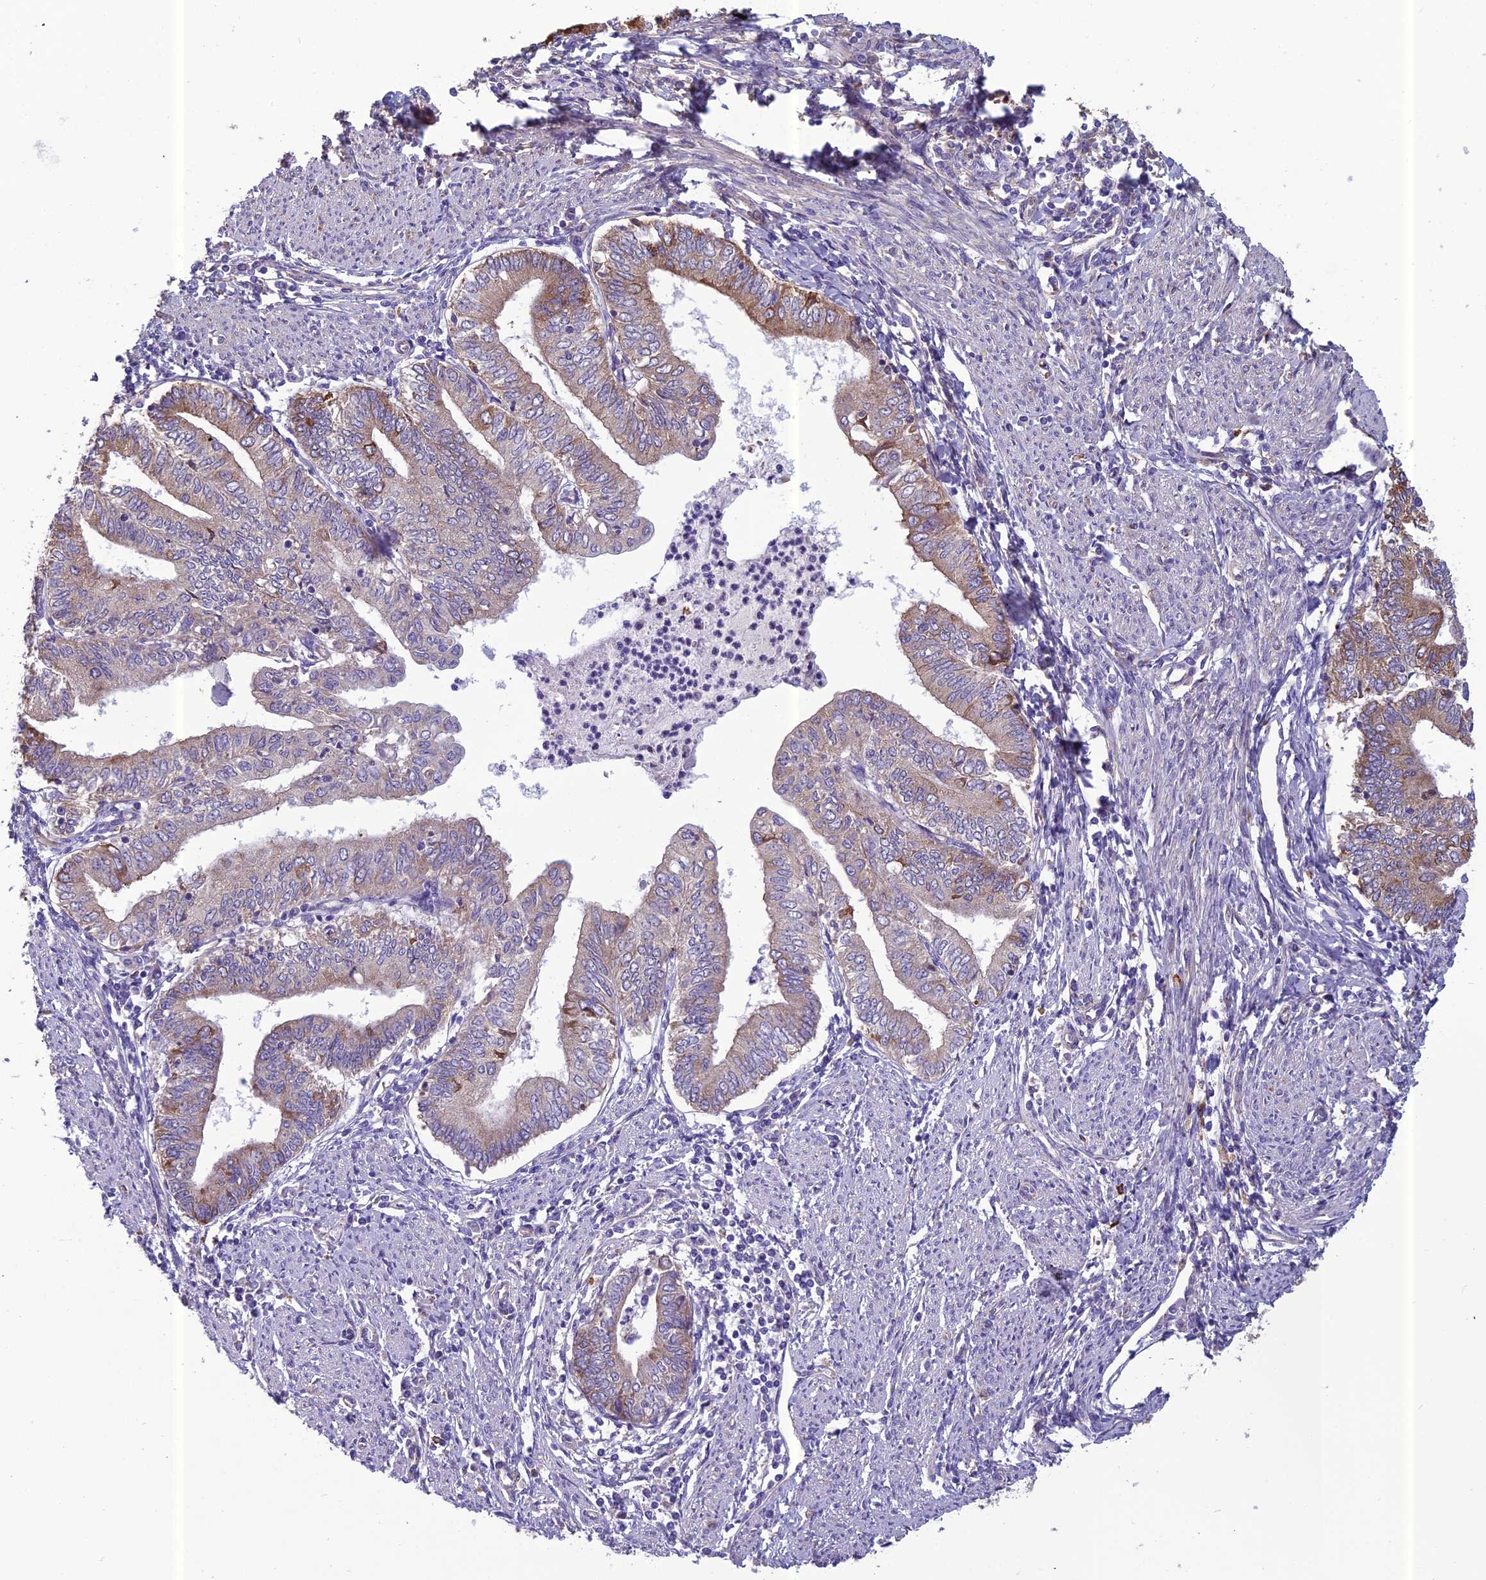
{"staining": {"intensity": "moderate", "quantity": "<25%", "location": "cytoplasmic/membranous"}, "tissue": "endometrial cancer", "cell_type": "Tumor cells", "image_type": "cancer", "snomed": [{"axis": "morphology", "description": "Adenocarcinoma, NOS"}, {"axis": "topography", "description": "Endometrium"}], "caption": "DAB immunohistochemical staining of human endometrial adenocarcinoma shows moderate cytoplasmic/membranous protein staining in about <25% of tumor cells. Ihc stains the protein of interest in brown and the nuclei are stained blue.", "gene": "SPDL1", "patient": {"sex": "female", "age": 66}}